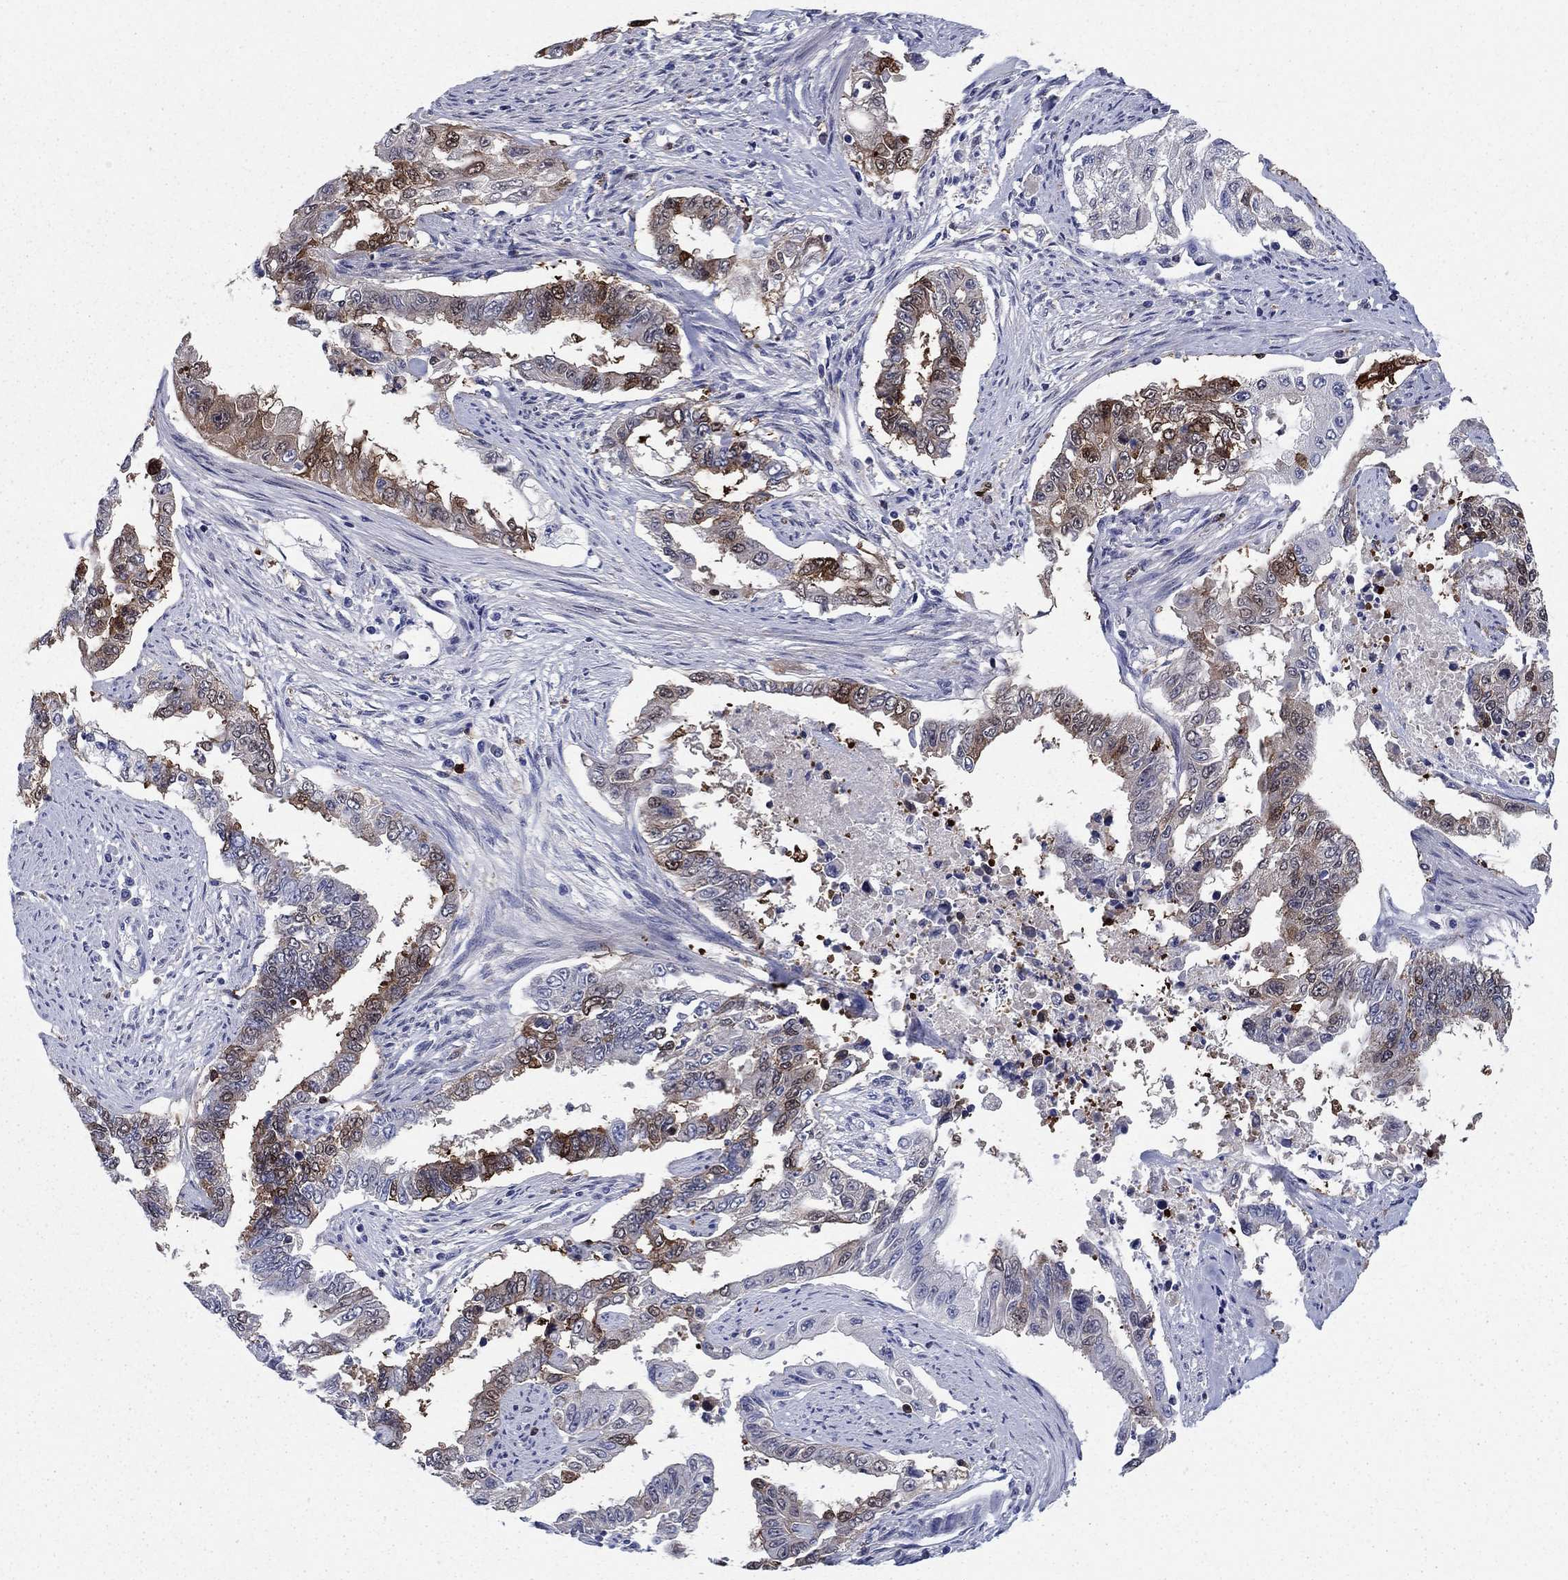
{"staining": {"intensity": "strong", "quantity": "25%-75%", "location": "cytoplasmic/membranous"}, "tissue": "endometrial cancer", "cell_type": "Tumor cells", "image_type": "cancer", "snomed": [{"axis": "morphology", "description": "Adenocarcinoma, NOS"}, {"axis": "topography", "description": "Uterus"}], "caption": "Strong cytoplasmic/membranous staining for a protein is appreciated in about 25%-75% of tumor cells of endometrial cancer (adenocarcinoma) using immunohistochemistry.", "gene": "STMN1", "patient": {"sex": "female", "age": 59}}